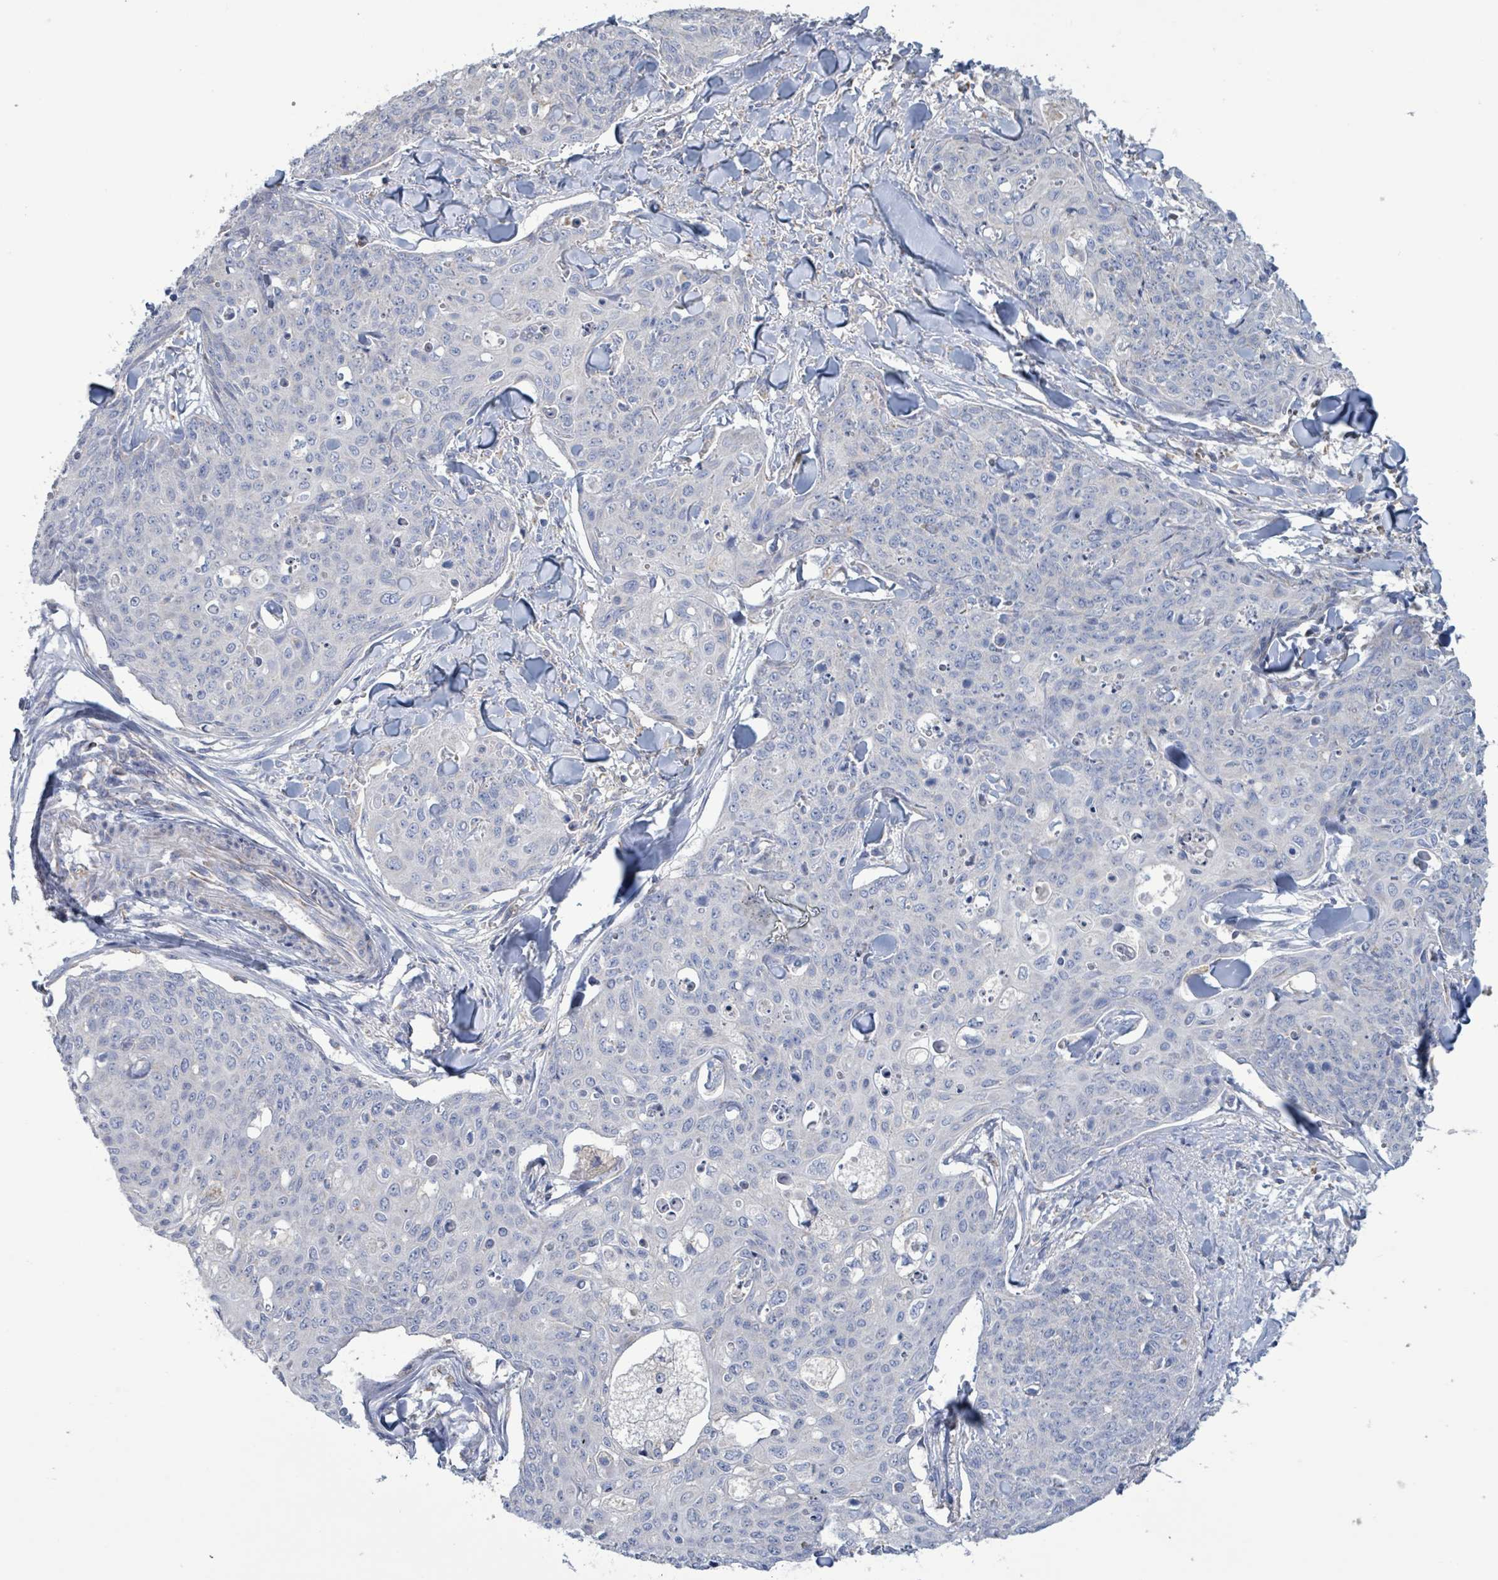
{"staining": {"intensity": "negative", "quantity": "none", "location": "none"}, "tissue": "skin cancer", "cell_type": "Tumor cells", "image_type": "cancer", "snomed": [{"axis": "morphology", "description": "Squamous cell carcinoma, NOS"}, {"axis": "topography", "description": "Skin"}, {"axis": "topography", "description": "Vulva"}], "caption": "High magnification brightfield microscopy of squamous cell carcinoma (skin) stained with DAB (3,3'-diaminobenzidine) (brown) and counterstained with hematoxylin (blue): tumor cells show no significant positivity.", "gene": "AKR1C4", "patient": {"sex": "female", "age": 85}}